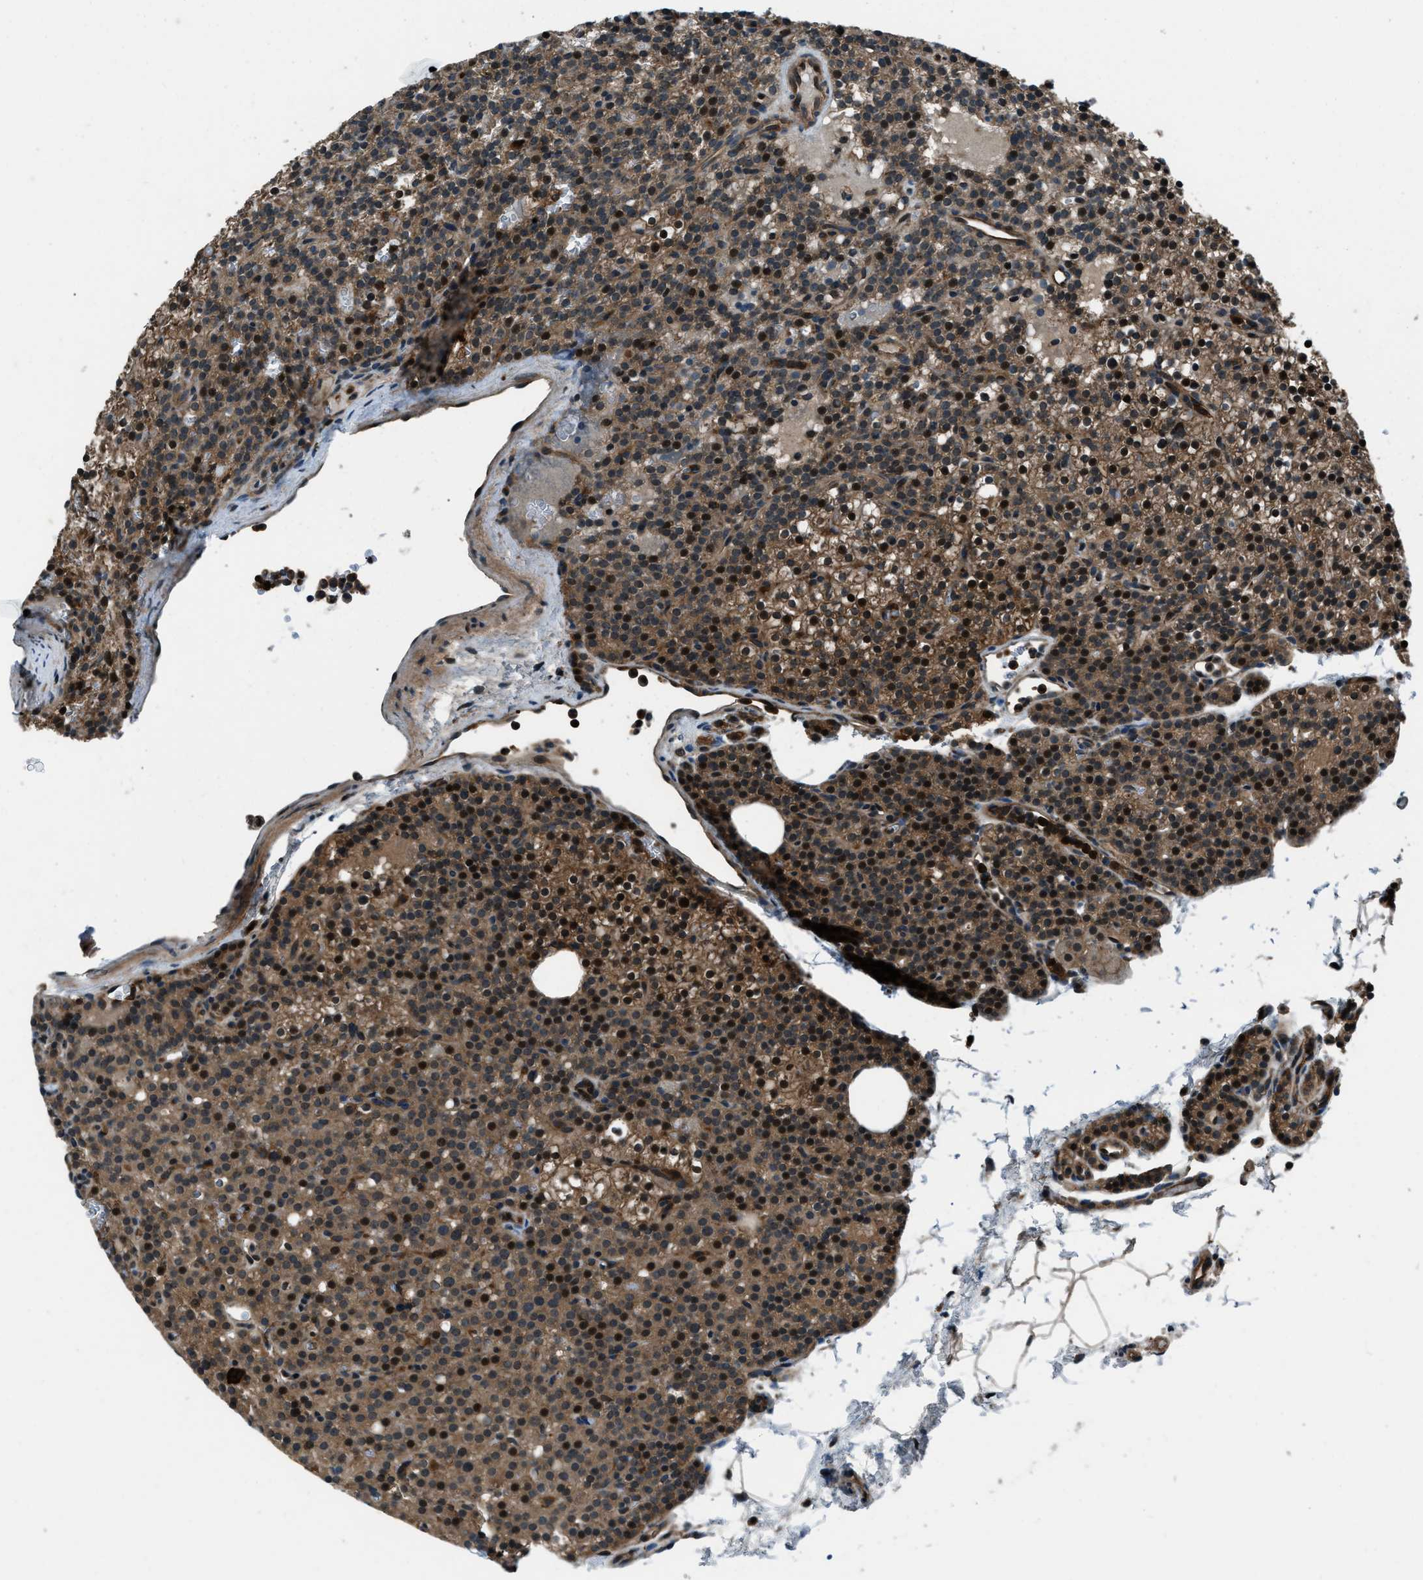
{"staining": {"intensity": "moderate", "quantity": ">75%", "location": "cytoplasmic/membranous,nuclear"}, "tissue": "parathyroid gland", "cell_type": "Glandular cells", "image_type": "normal", "snomed": [{"axis": "morphology", "description": "Normal tissue, NOS"}, {"axis": "morphology", "description": "Adenoma, NOS"}, {"axis": "topography", "description": "Parathyroid gland"}], "caption": "Protein positivity by immunohistochemistry (IHC) demonstrates moderate cytoplasmic/membranous,nuclear staining in approximately >75% of glandular cells in unremarkable parathyroid gland.", "gene": "SNX30", "patient": {"sex": "female", "age": 74}}